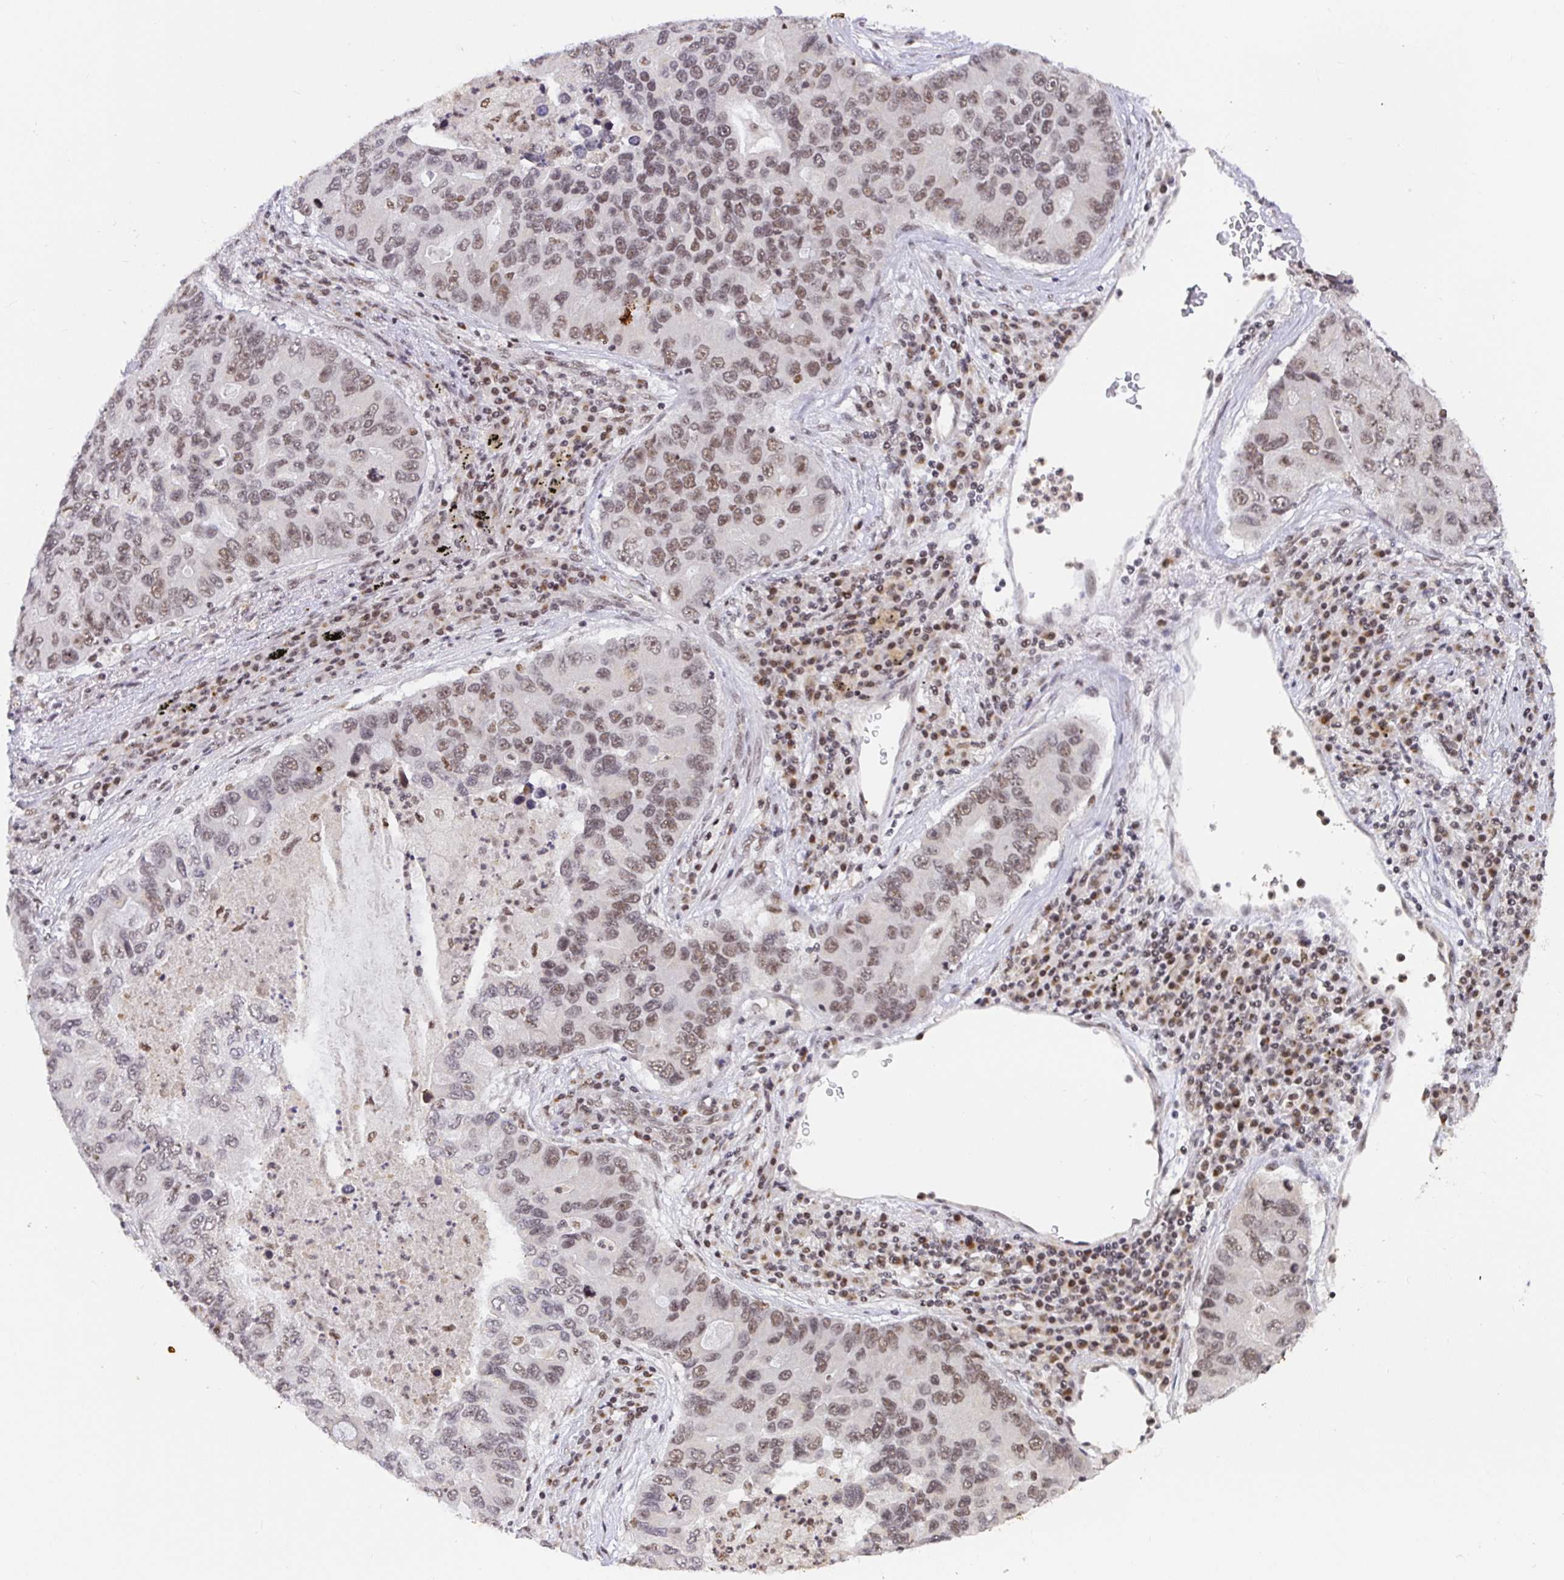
{"staining": {"intensity": "moderate", "quantity": ">75%", "location": "nuclear"}, "tissue": "lung cancer", "cell_type": "Tumor cells", "image_type": "cancer", "snomed": [{"axis": "morphology", "description": "Adenocarcinoma, NOS"}, {"axis": "morphology", "description": "Adenocarcinoma, metastatic, NOS"}, {"axis": "topography", "description": "Lymph node"}, {"axis": "topography", "description": "Lung"}], "caption": "About >75% of tumor cells in adenocarcinoma (lung) display moderate nuclear protein staining as visualized by brown immunohistochemical staining.", "gene": "USF1", "patient": {"sex": "female", "age": 54}}